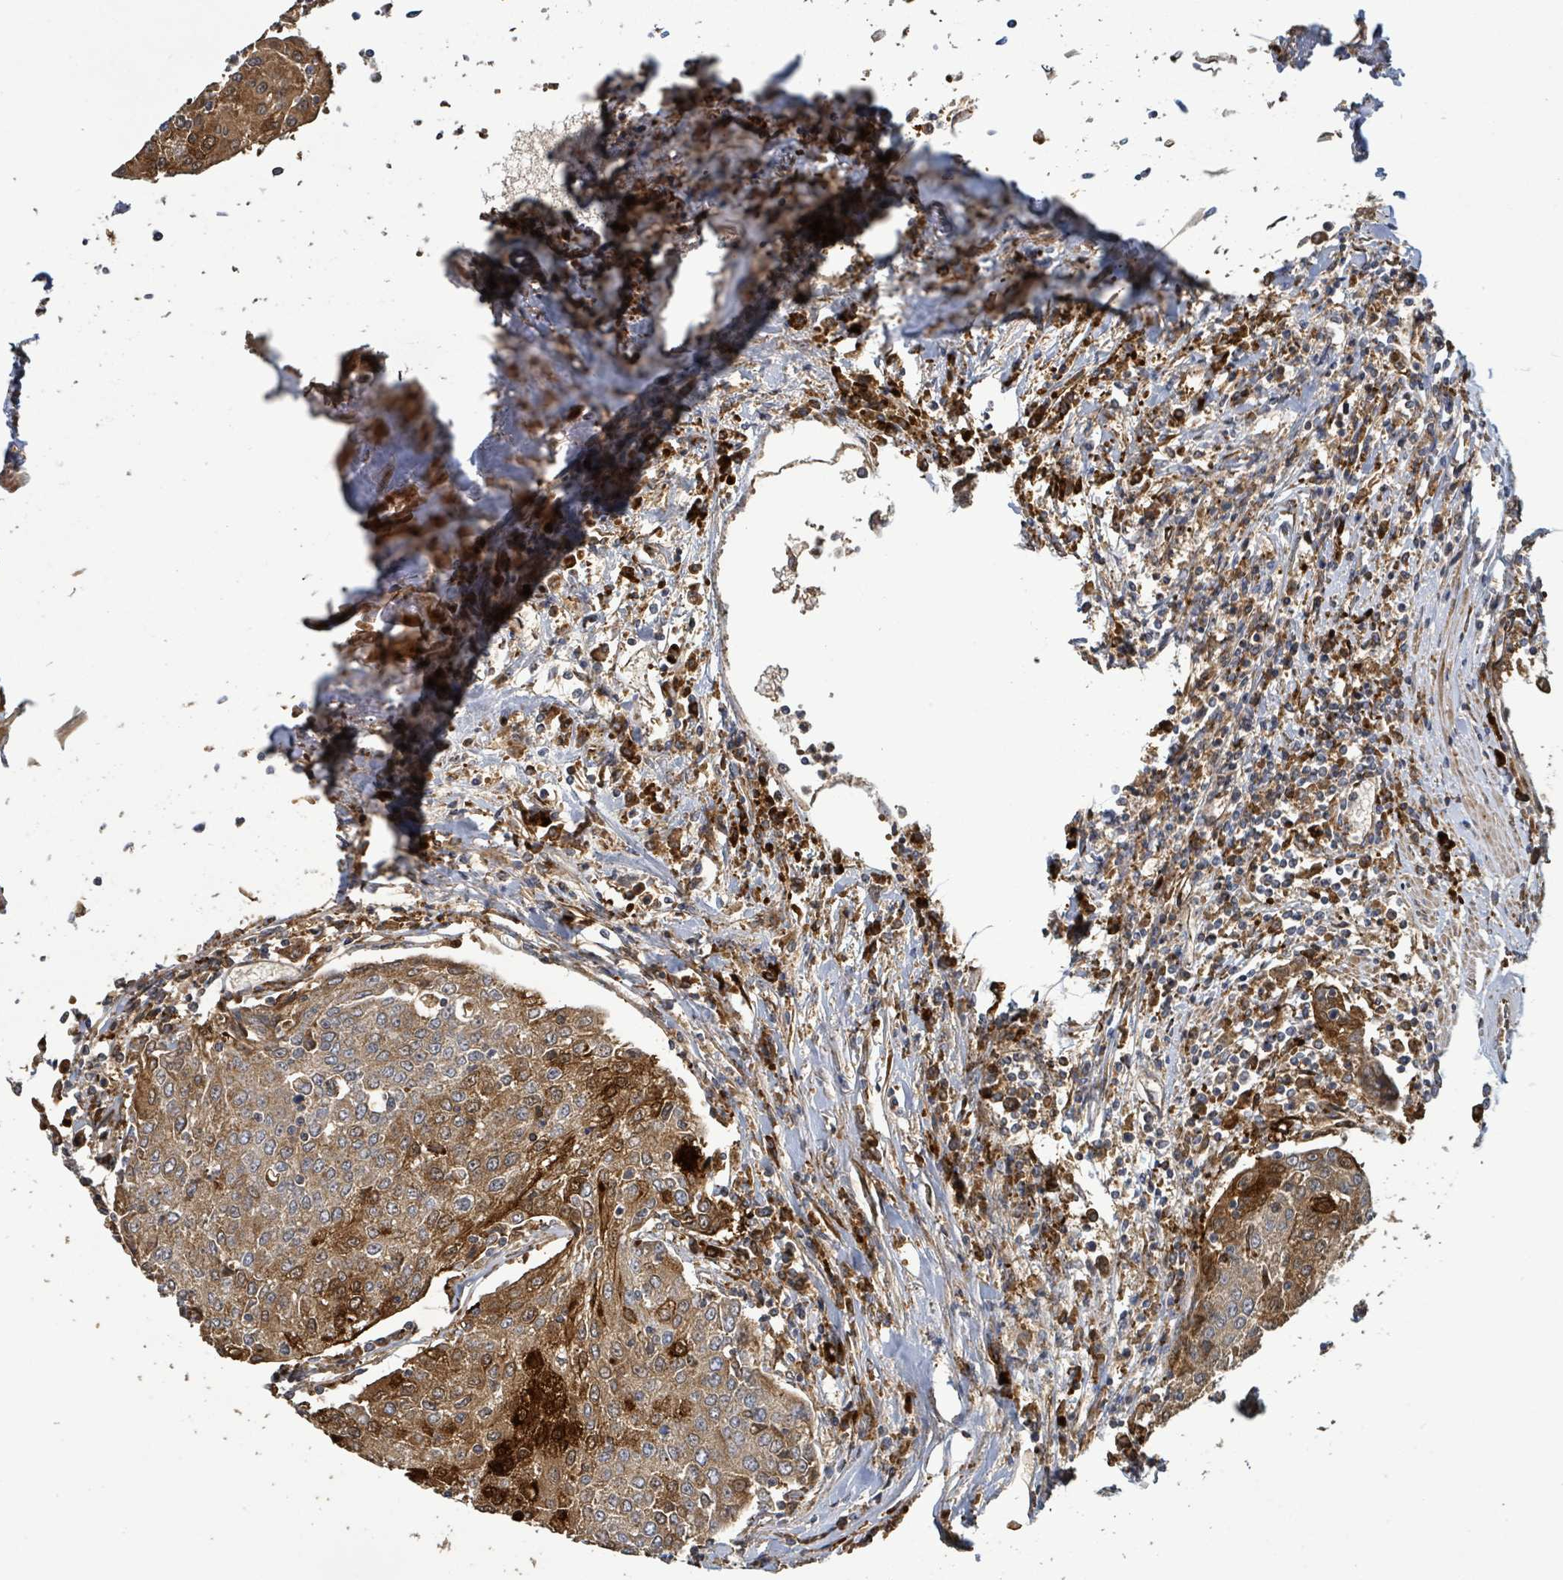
{"staining": {"intensity": "moderate", "quantity": ">75%", "location": "cytoplasmic/membranous,nuclear"}, "tissue": "urothelial cancer", "cell_type": "Tumor cells", "image_type": "cancer", "snomed": [{"axis": "morphology", "description": "Urothelial carcinoma, High grade"}, {"axis": "topography", "description": "Urinary bladder"}], "caption": "Immunohistochemical staining of urothelial cancer displays medium levels of moderate cytoplasmic/membranous and nuclear expression in approximately >75% of tumor cells.", "gene": "STARD4", "patient": {"sex": "female", "age": 85}}